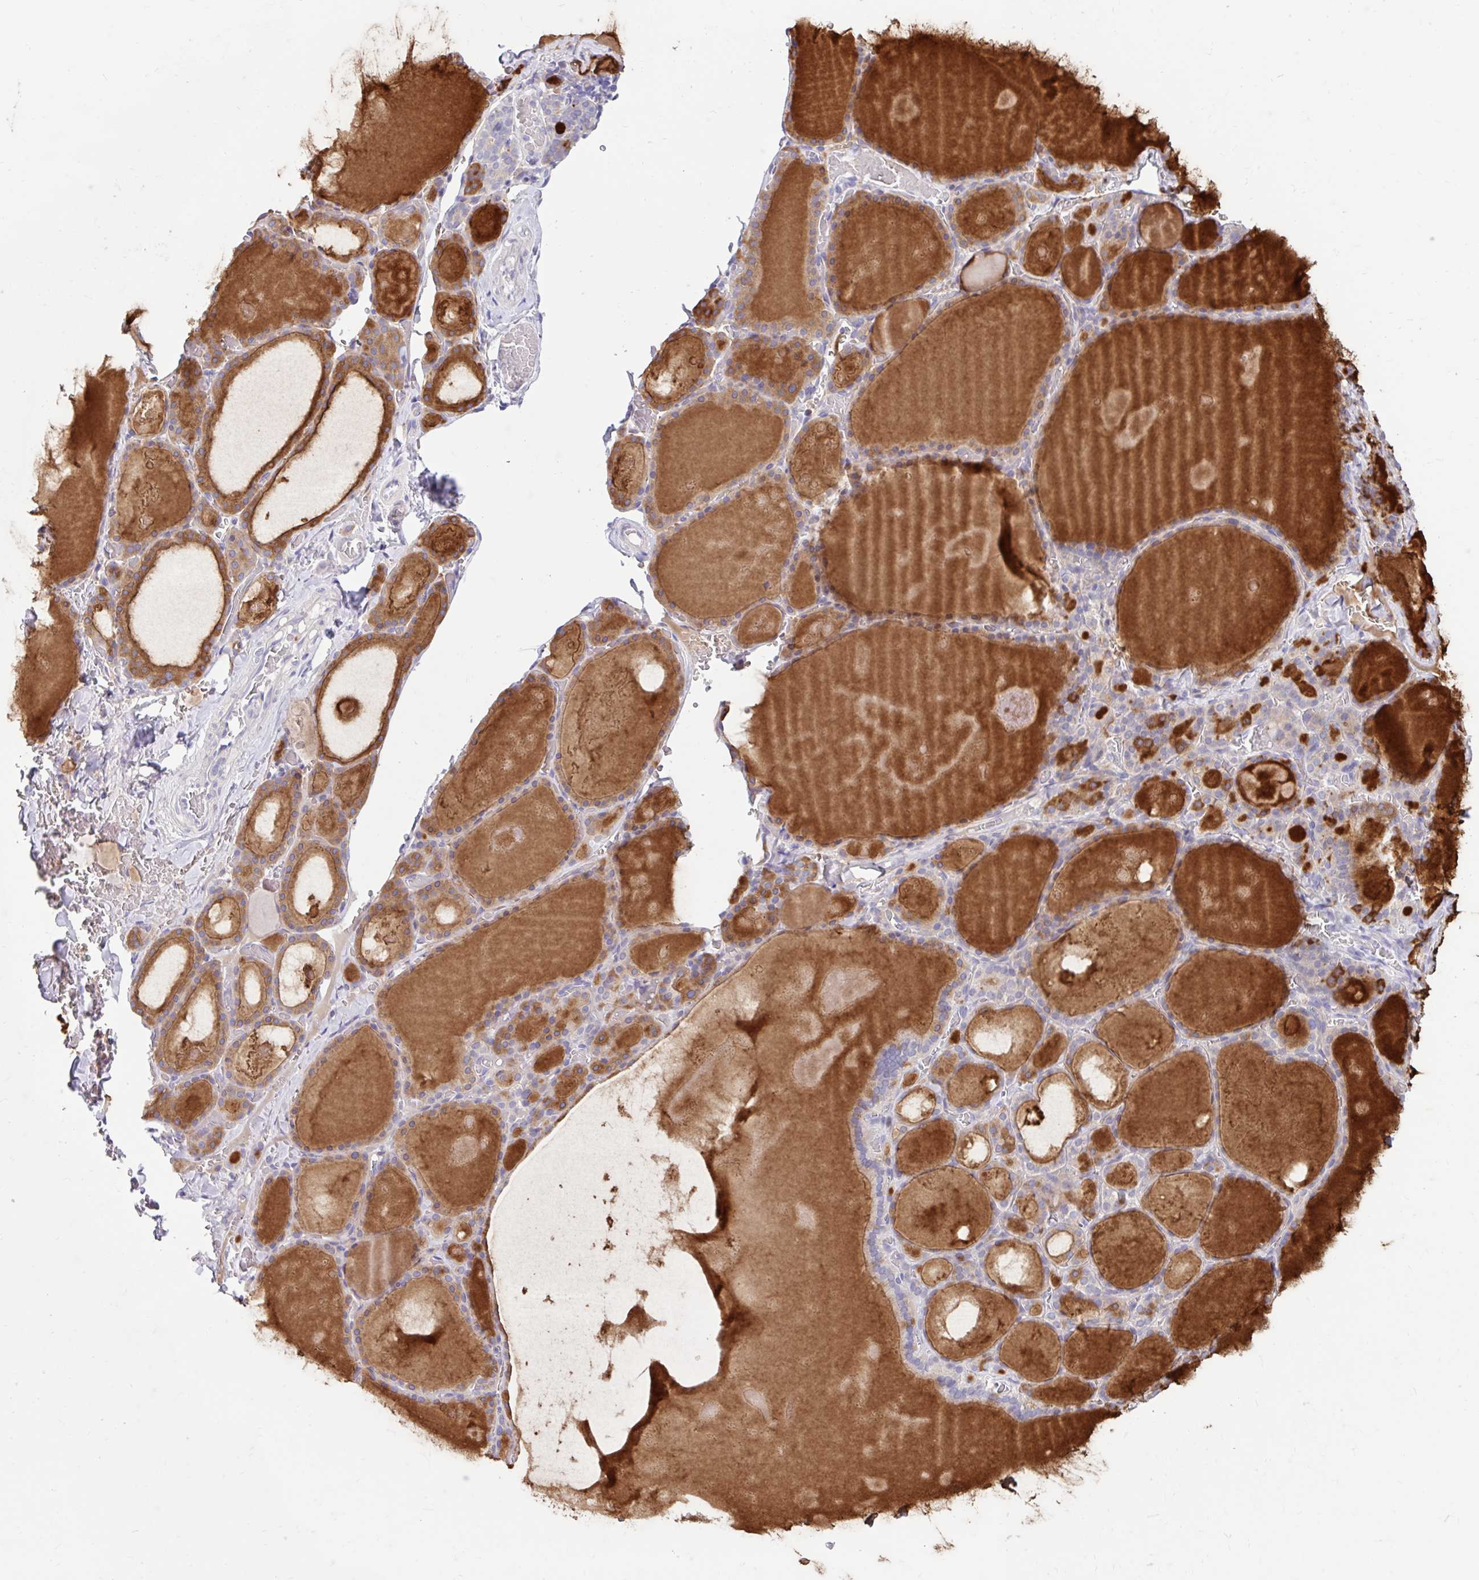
{"staining": {"intensity": "moderate", "quantity": "25%-75%", "location": "cytoplasmic/membranous"}, "tissue": "thyroid gland", "cell_type": "Glandular cells", "image_type": "normal", "snomed": [{"axis": "morphology", "description": "Normal tissue, NOS"}, {"axis": "topography", "description": "Thyroid gland"}], "caption": "Immunohistochemical staining of normal human thyroid gland shows 25%-75% levels of moderate cytoplasmic/membranous protein positivity in approximately 25%-75% of glandular cells.", "gene": "ZNF33A", "patient": {"sex": "male", "age": 56}}